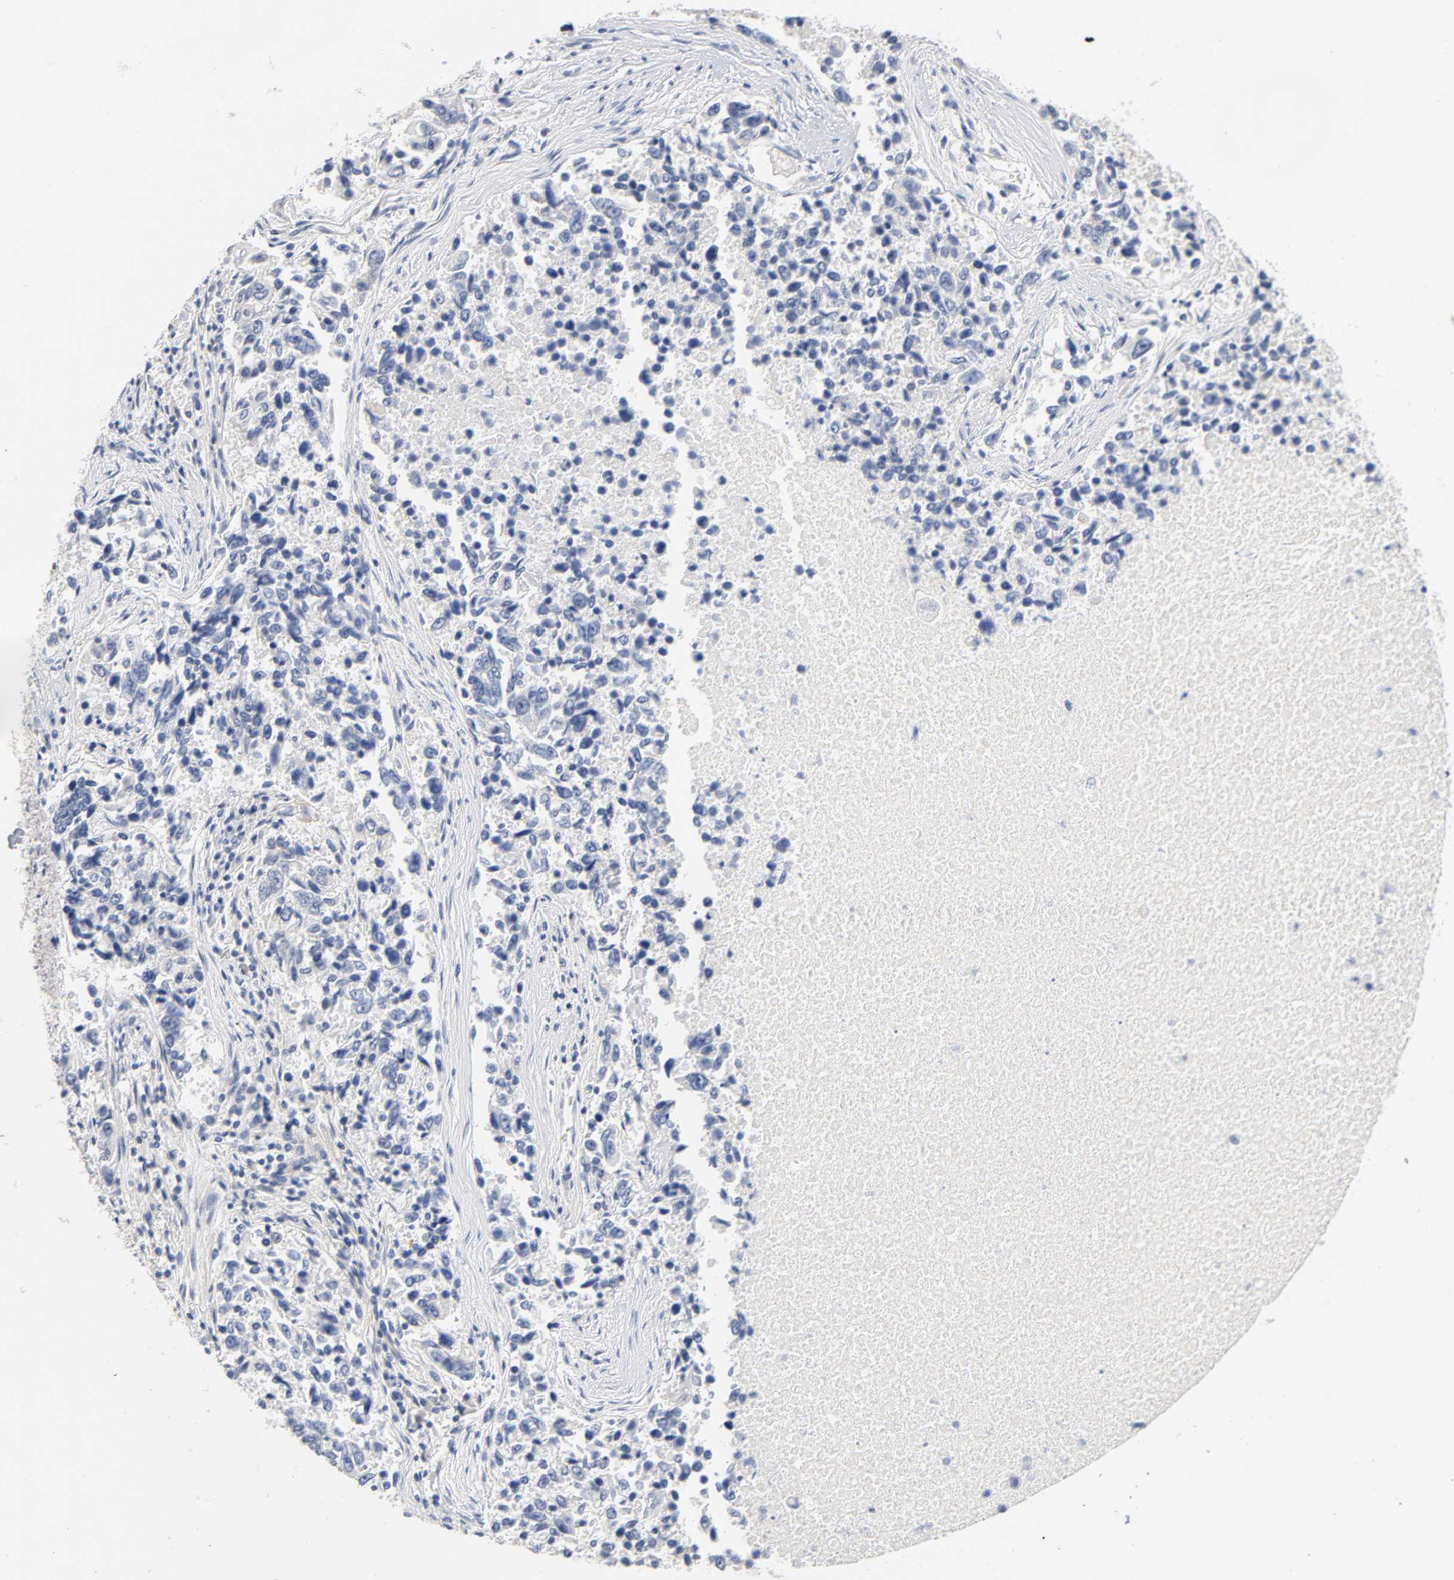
{"staining": {"intensity": "negative", "quantity": "none", "location": "none"}, "tissue": "lung cancer", "cell_type": "Tumor cells", "image_type": "cancer", "snomed": [{"axis": "morphology", "description": "Adenocarcinoma, NOS"}, {"axis": "topography", "description": "Lung"}], "caption": "This is an immunohistochemistry image of lung cancer. There is no positivity in tumor cells.", "gene": "MALT1", "patient": {"sex": "male", "age": 84}}